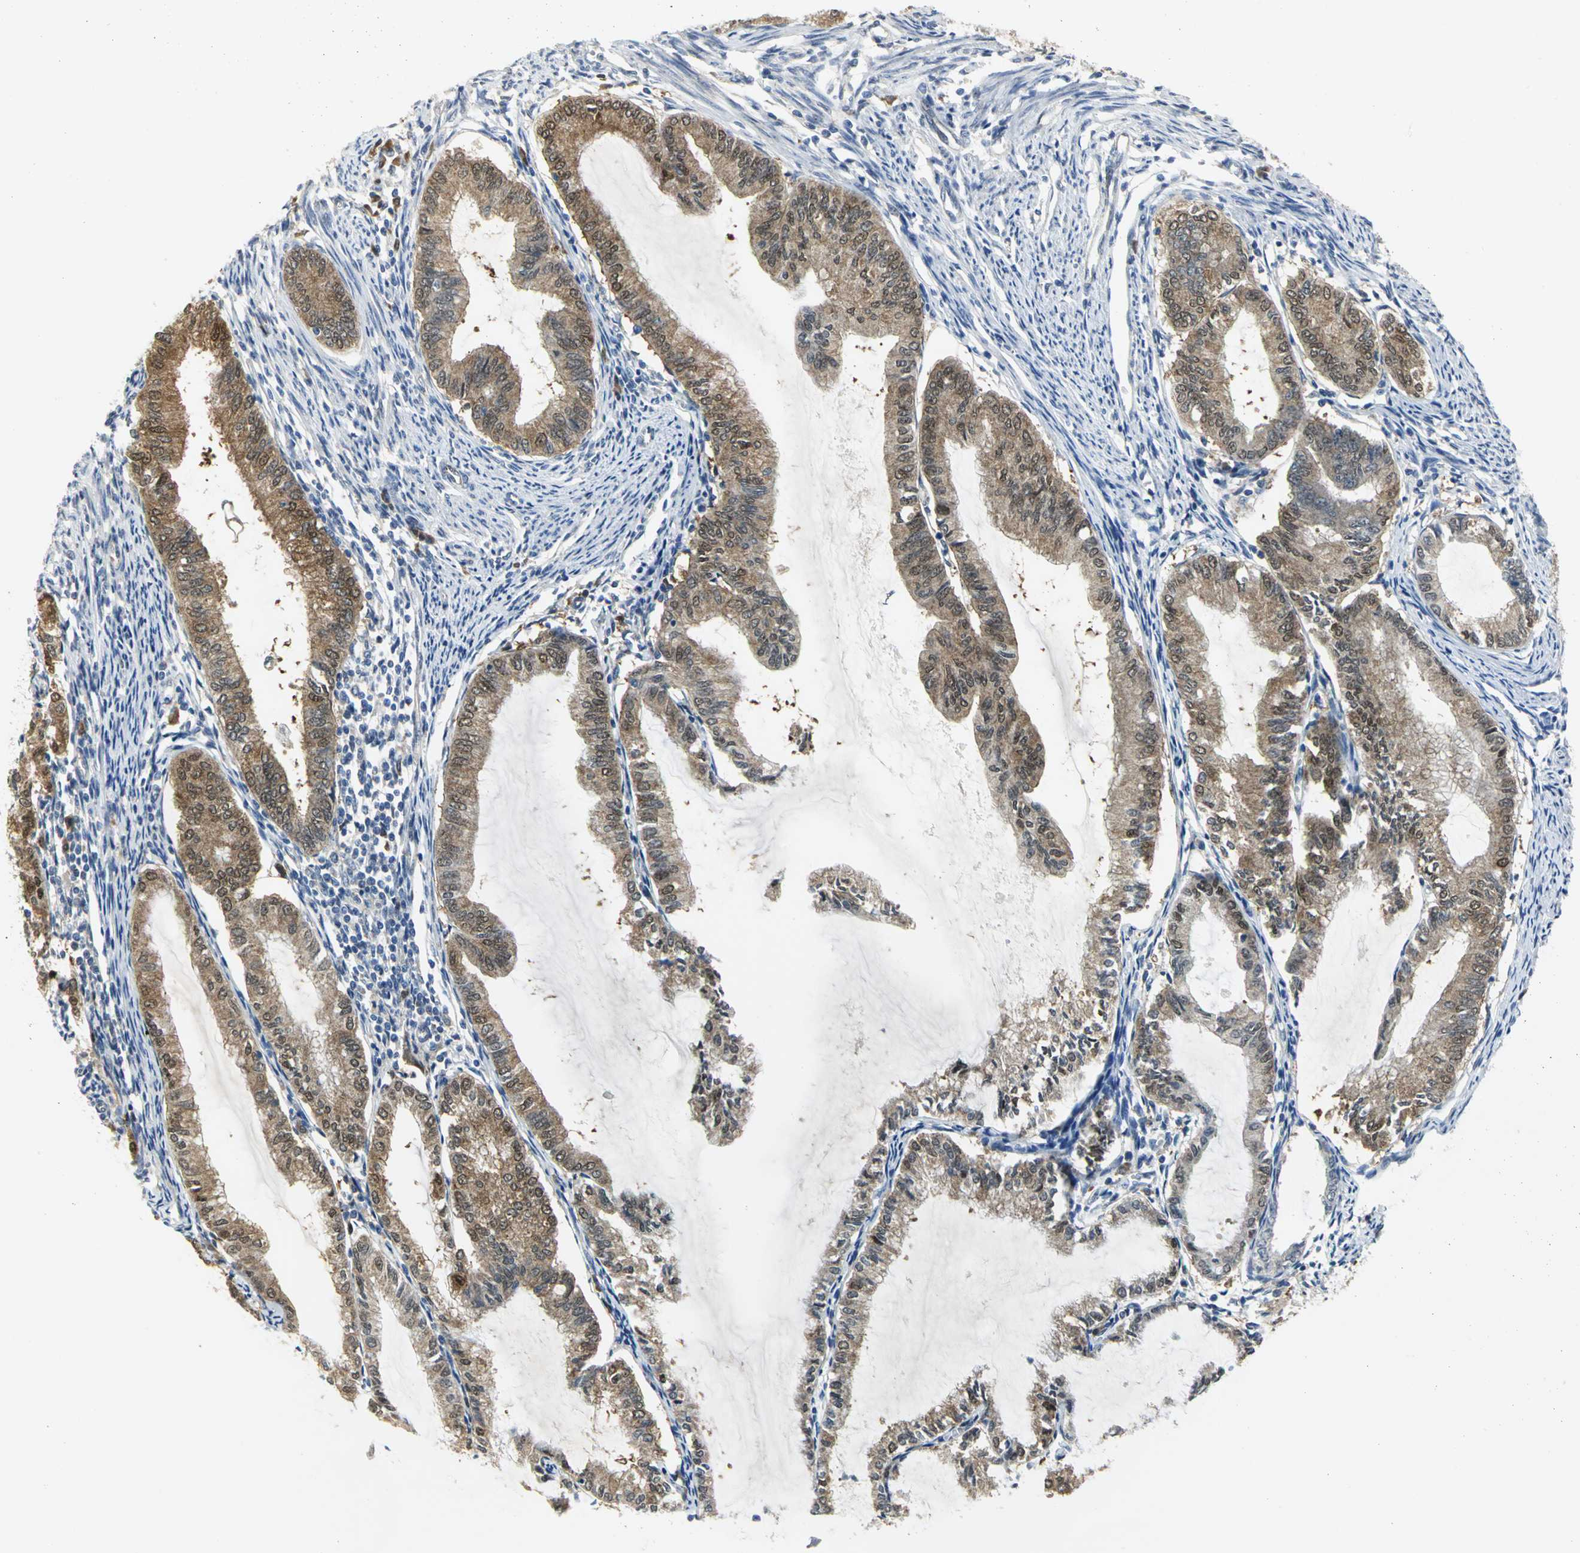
{"staining": {"intensity": "moderate", "quantity": ">75%", "location": "cytoplasmic/membranous"}, "tissue": "endometrial cancer", "cell_type": "Tumor cells", "image_type": "cancer", "snomed": [{"axis": "morphology", "description": "Adenocarcinoma, NOS"}, {"axis": "topography", "description": "Endometrium"}], "caption": "DAB immunohistochemical staining of human adenocarcinoma (endometrial) shows moderate cytoplasmic/membranous protein positivity in approximately >75% of tumor cells. (DAB IHC with brightfield microscopy, high magnification).", "gene": "PGM3", "patient": {"sex": "female", "age": 86}}